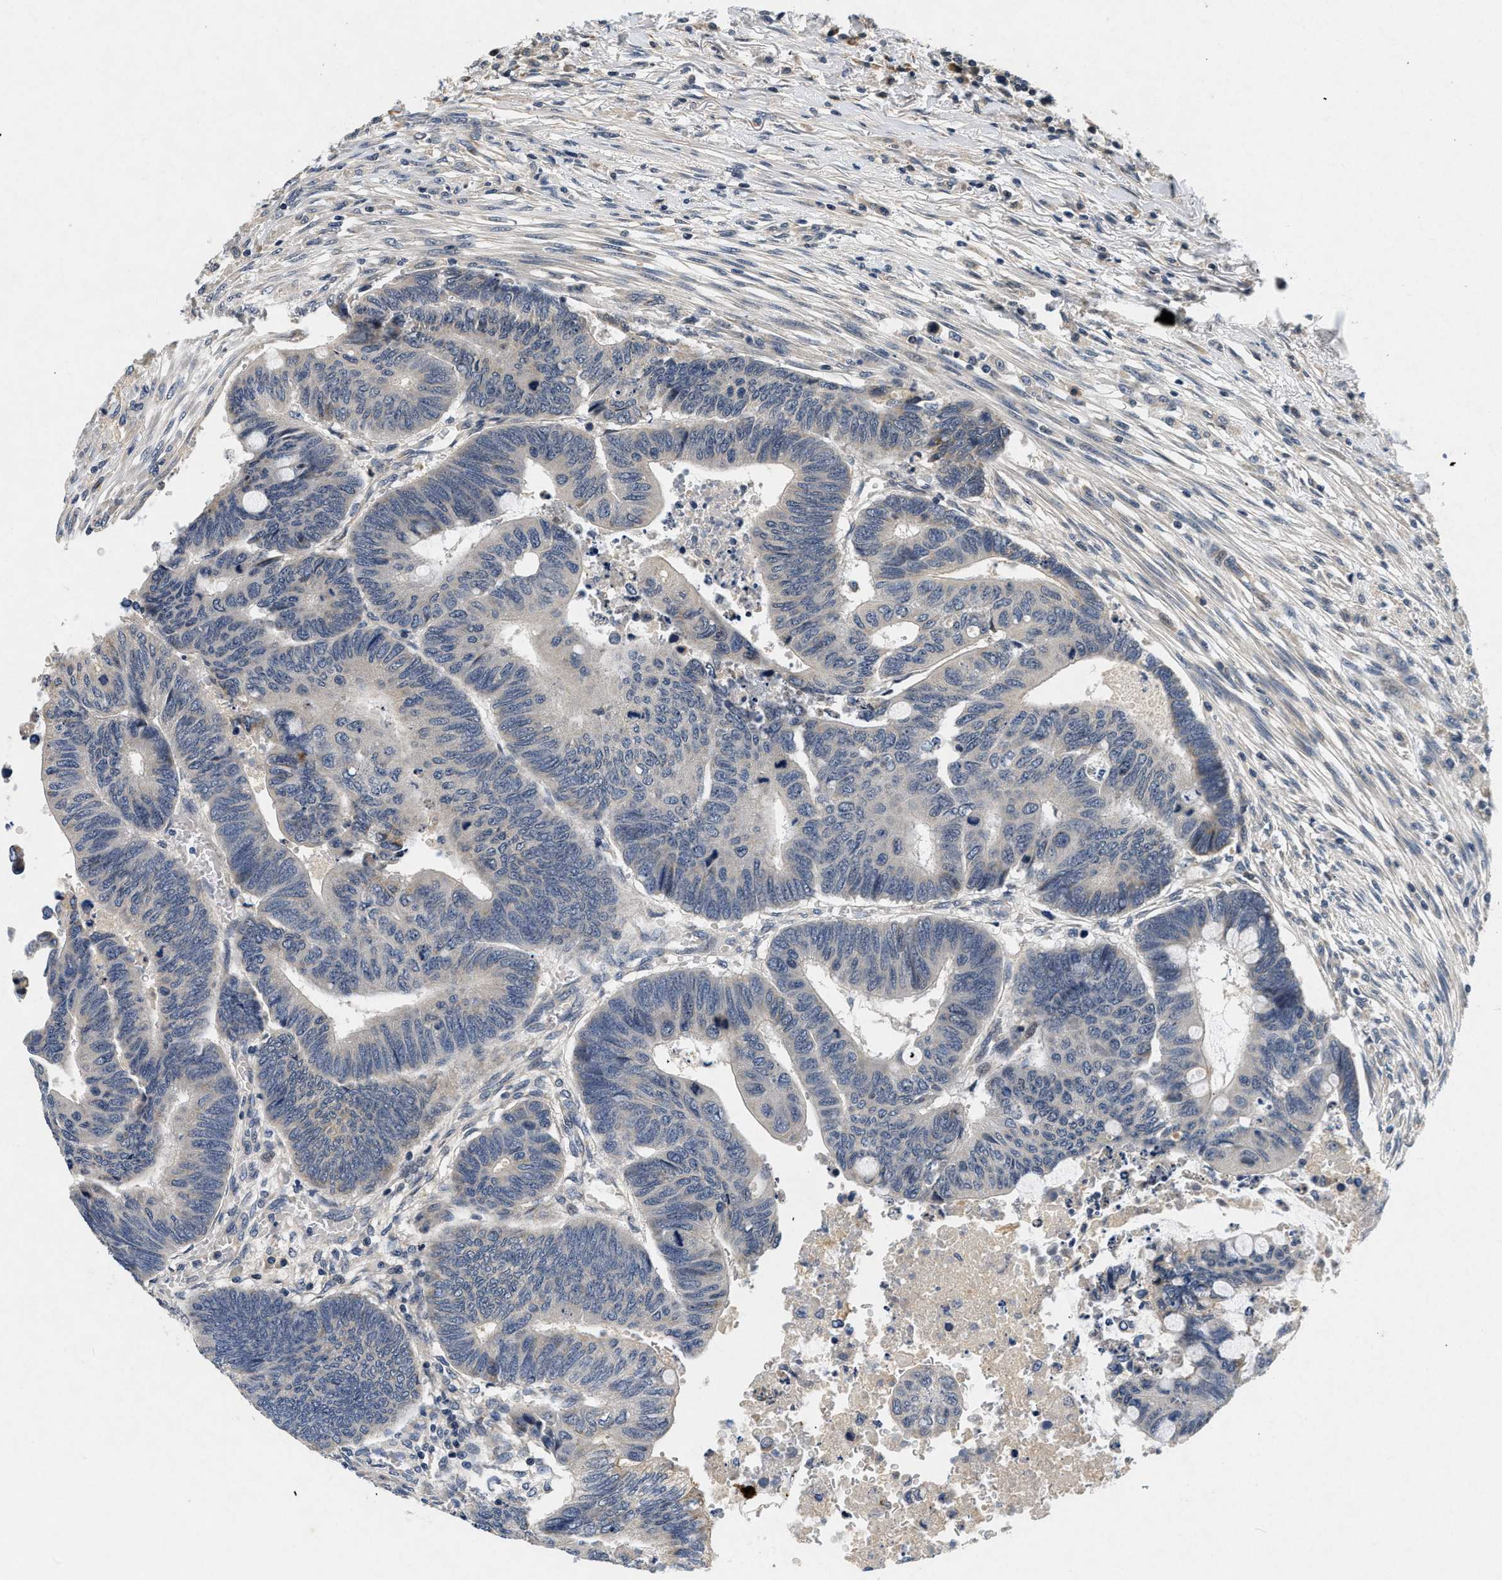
{"staining": {"intensity": "negative", "quantity": "none", "location": "none"}, "tissue": "colorectal cancer", "cell_type": "Tumor cells", "image_type": "cancer", "snomed": [{"axis": "morphology", "description": "Normal tissue, NOS"}, {"axis": "morphology", "description": "Adenocarcinoma, NOS"}, {"axis": "topography", "description": "Rectum"}, {"axis": "topography", "description": "Peripheral nerve tissue"}], "caption": "This is an immunohistochemistry (IHC) image of human adenocarcinoma (colorectal). There is no expression in tumor cells.", "gene": "PDP1", "patient": {"sex": "male", "age": 92}}